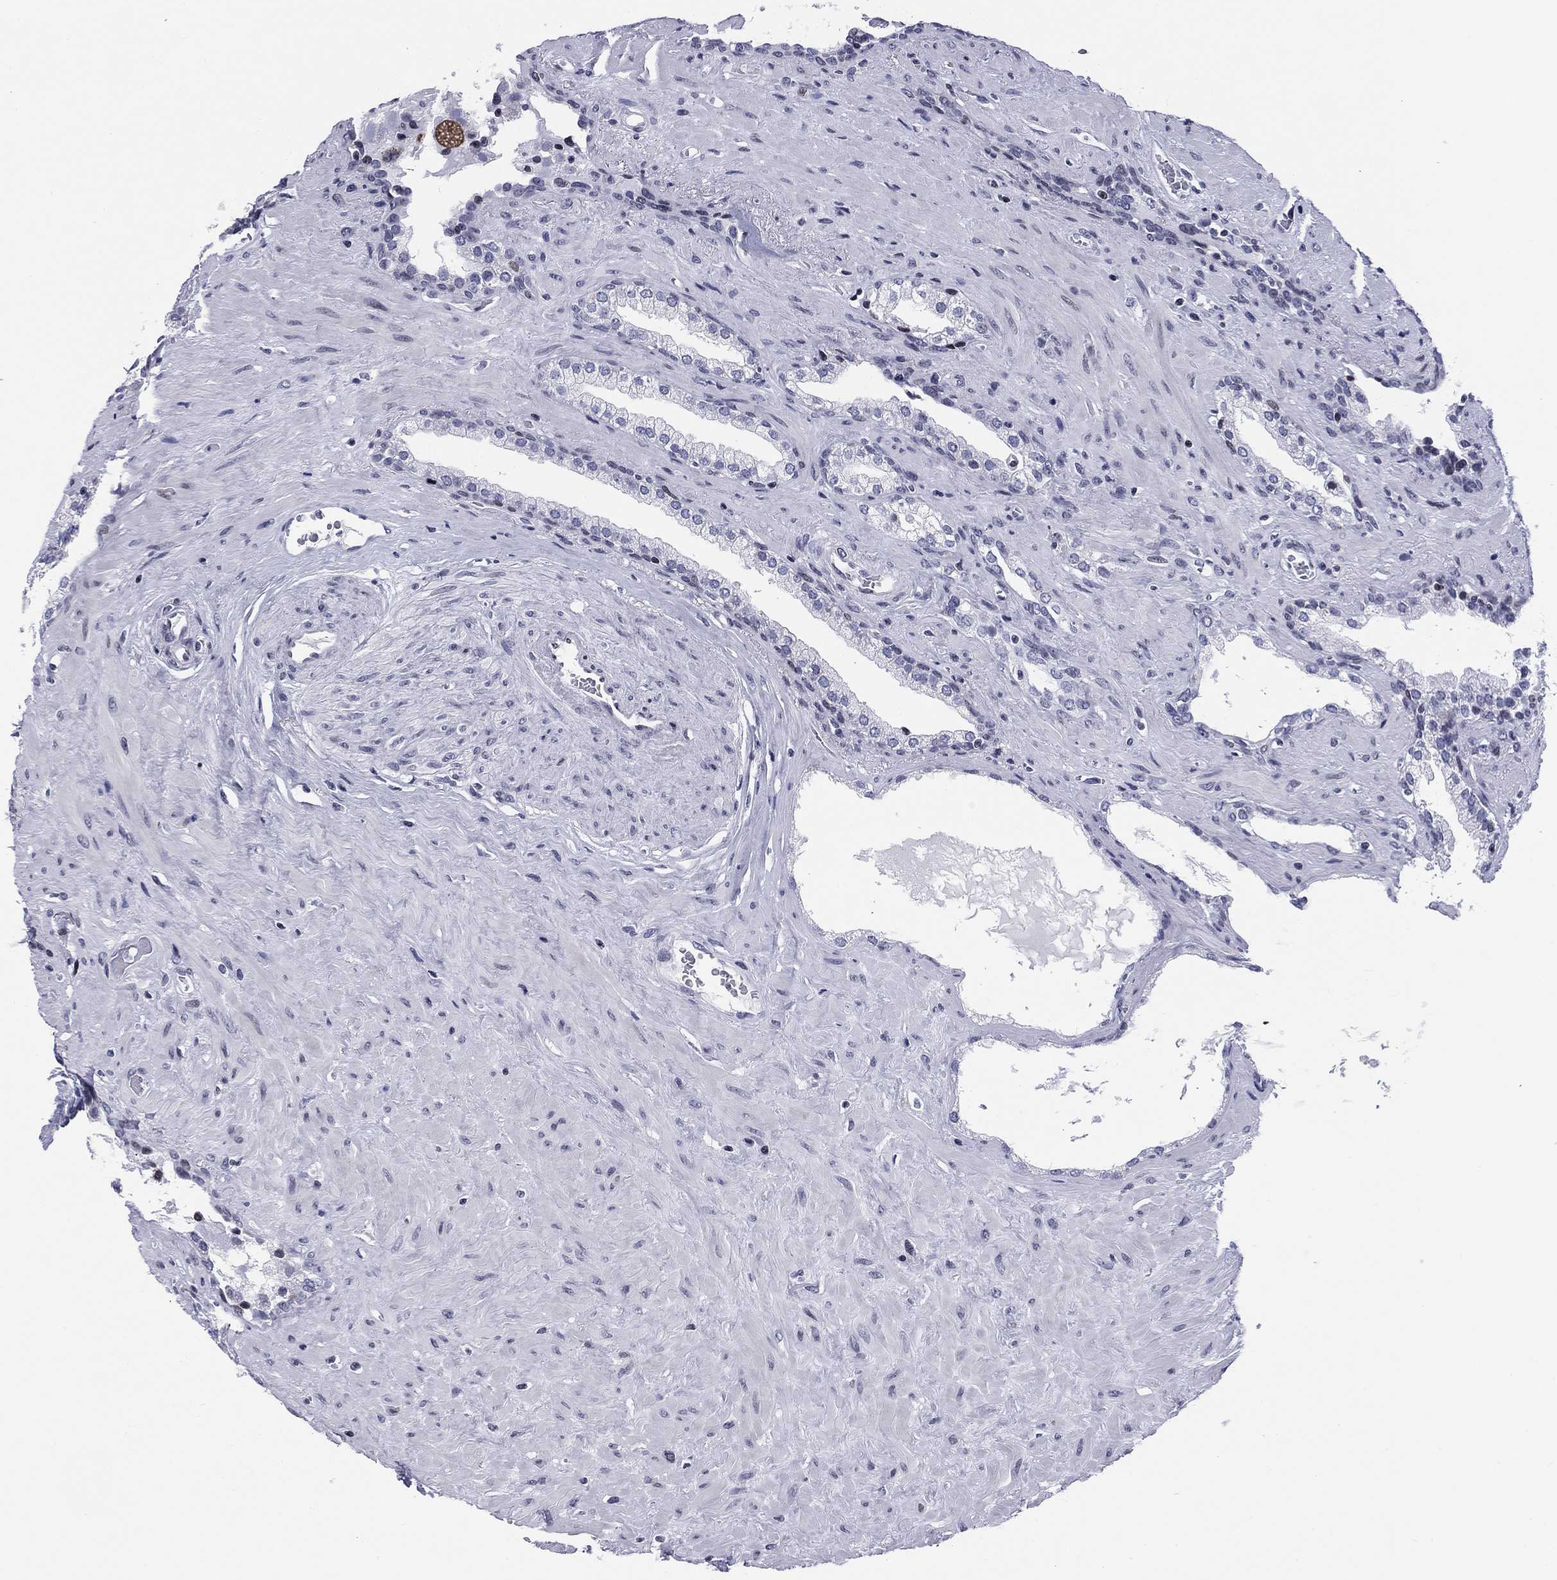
{"staining": {"intensity": "negative", "quantity": "none", "location": "none"}, "tissue": "prostate", "cell_type": "Glandular cells", "image_type": "normal", "snomed": [{"axis": "morphology", "description": "Normal tissue, NOS"}, {"axis": "topography", "description": "Prostate"}], "caption": "This is an IHC histopathology image of benign human prostate. There is no staining in glandular cells.", "gene": "CCDC144A", "patient": {"sex": "male", "age": 63}}